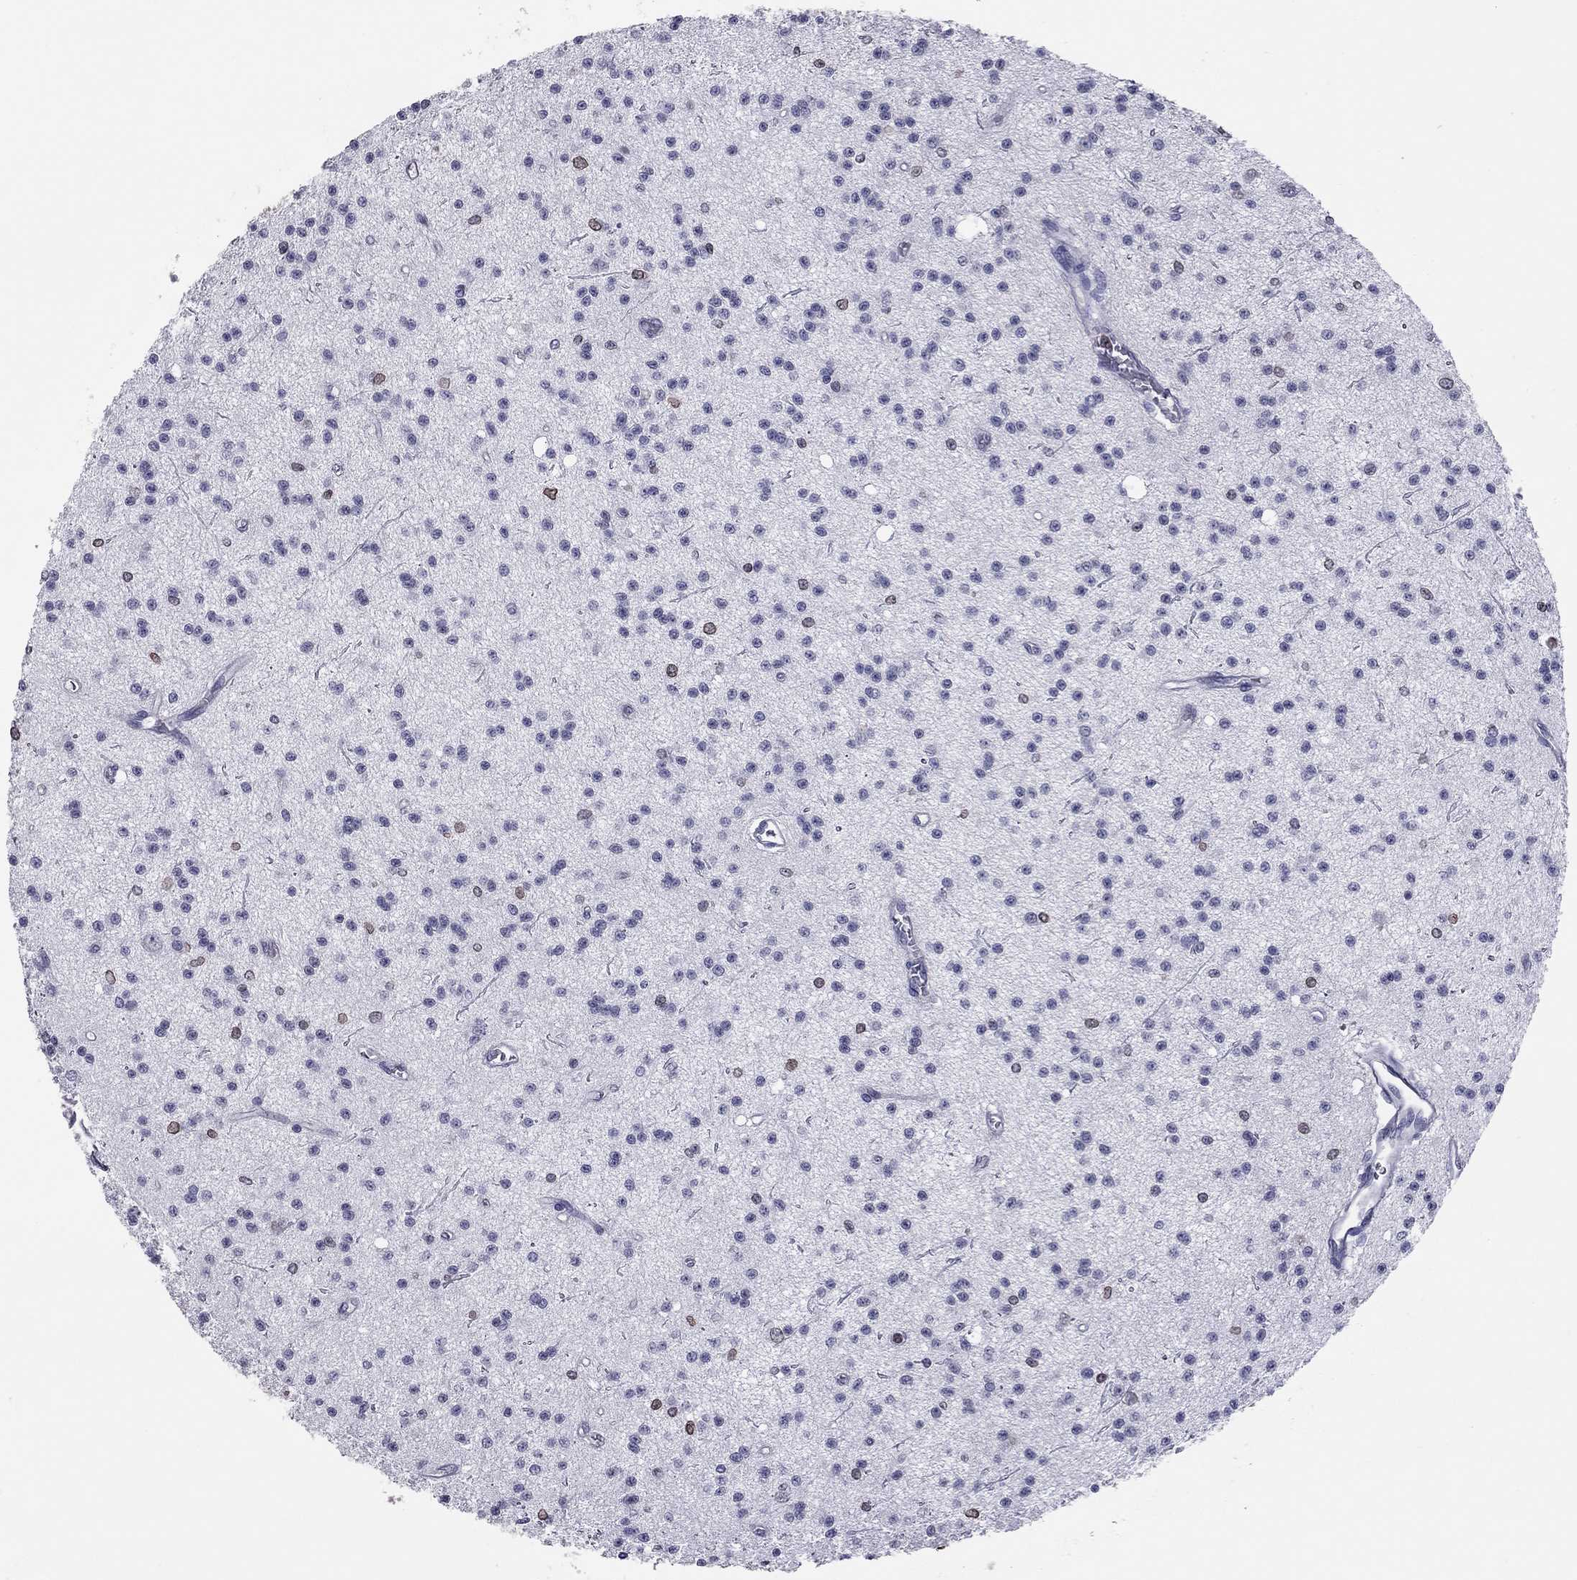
{"staining": {"intensity": "strong", "quantity": "25%-75%", "location": "cytoplasmic/membranous,nuclear"}, "tissue": "glioma", "cell_type": "Tumor cells", "image_type": "cancer", "snomed": [{"axis": "morphology", "description": "Glioma, malignant, Low grade"}, {"axis": "topography", "description": "Brain"}], "caption": "The image reveals staining of malignant low-grade glioma, revealing strong cytoplasmic/membranous and nuclear protein expression (brown color) within tumor cells.", "gene": "ESPL1", "patient": {"sex": "male", "age": 27}}